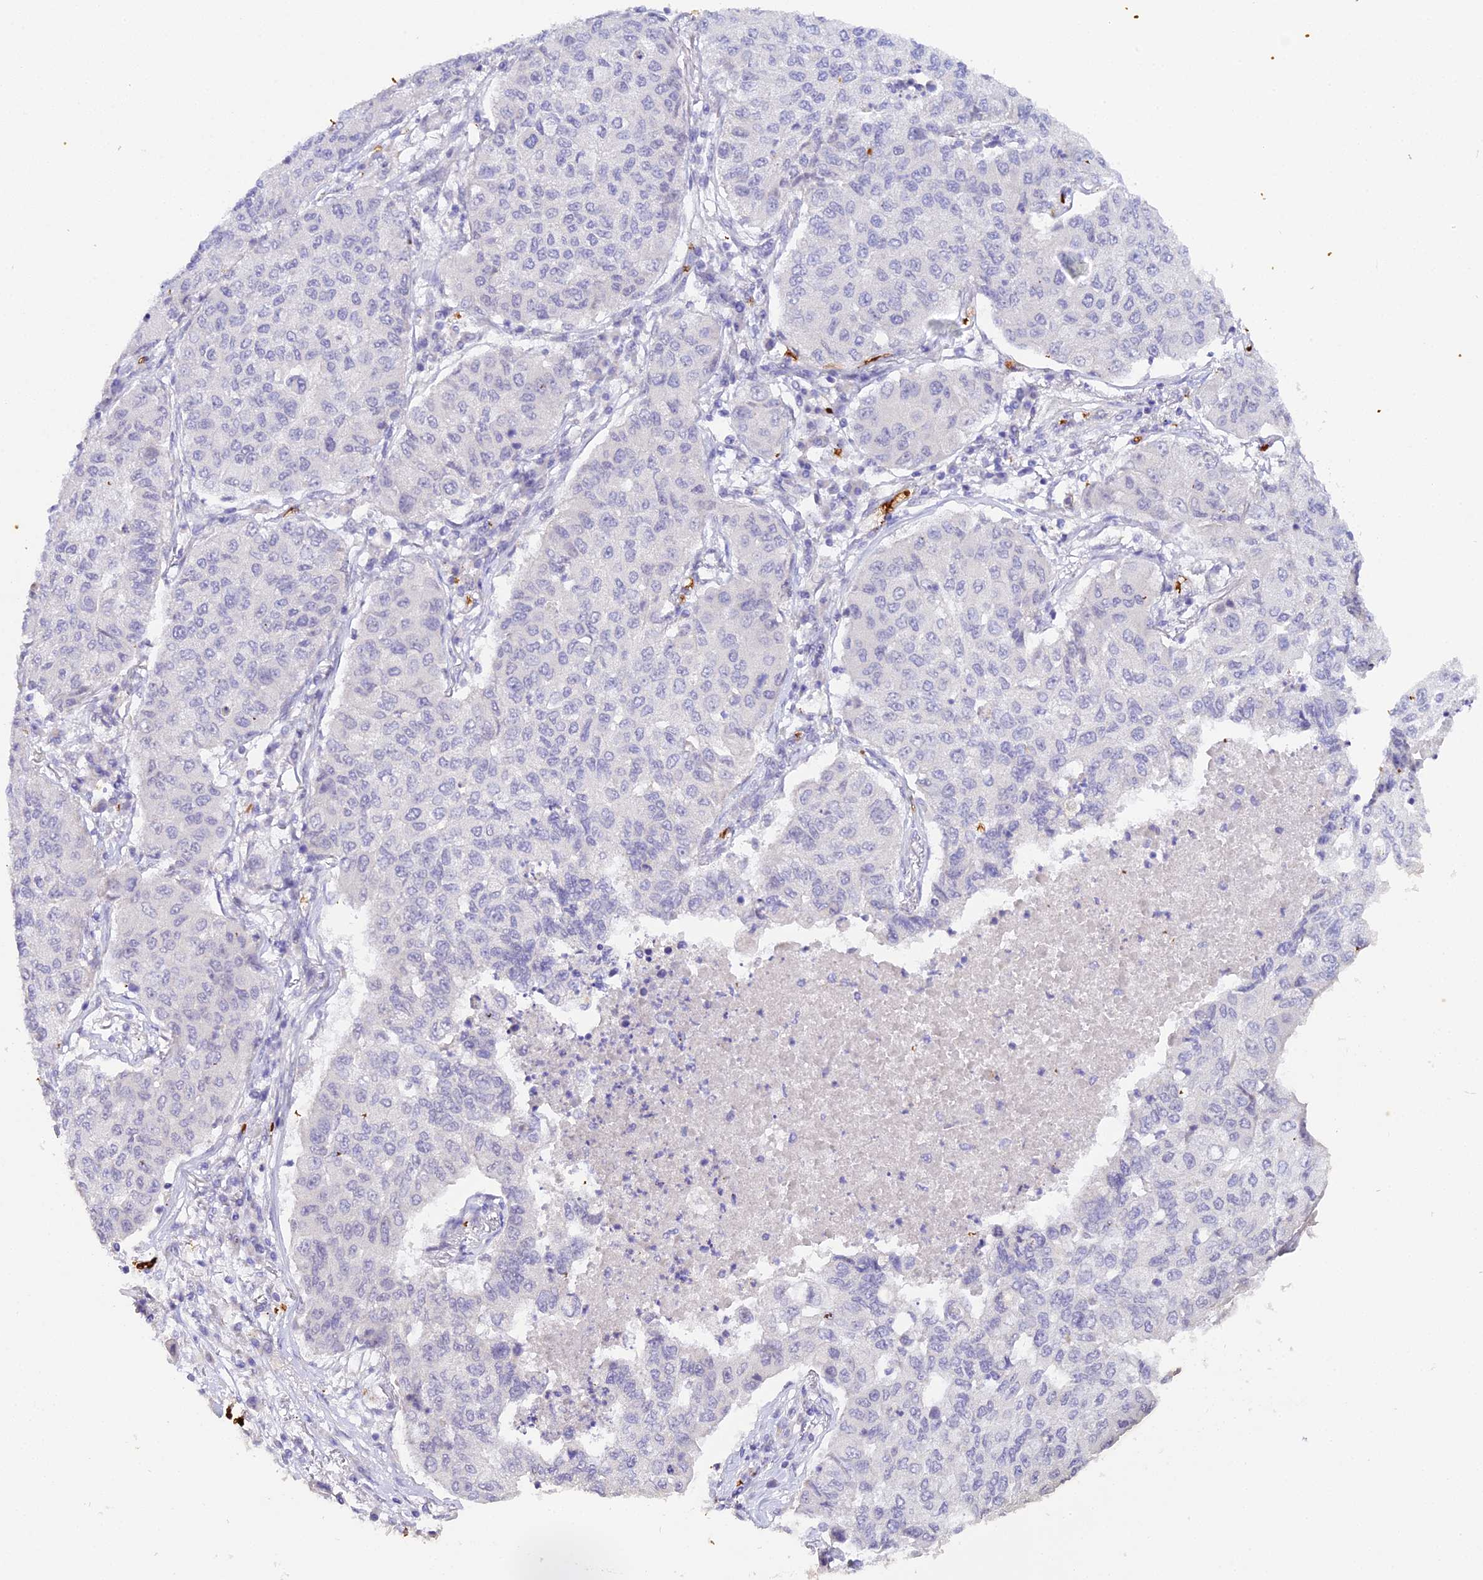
{"staining": {"intensity": "negative", "quantity": "none", "location": "none"}, "tissue": "lung cancer", "cell_type": "Tumor cells", "image_type": "cancer", "snomed": [{"axis": "morphology", "description": "Squamous cell carcinoma, NOS"}, {"axis": "topography", "description": "Lung"}], "caption": "DAB immunohistochemical staining of lung cancer demonstrates no significant positivity in tumor cells. (DAB (3,3'-diaminobenzidine) immunohistochemistry (IHC) visualized using brightfield microscopy, high magnification).", "gene": "CFAP45", "patient": {"sex": "male", "age": 74}}